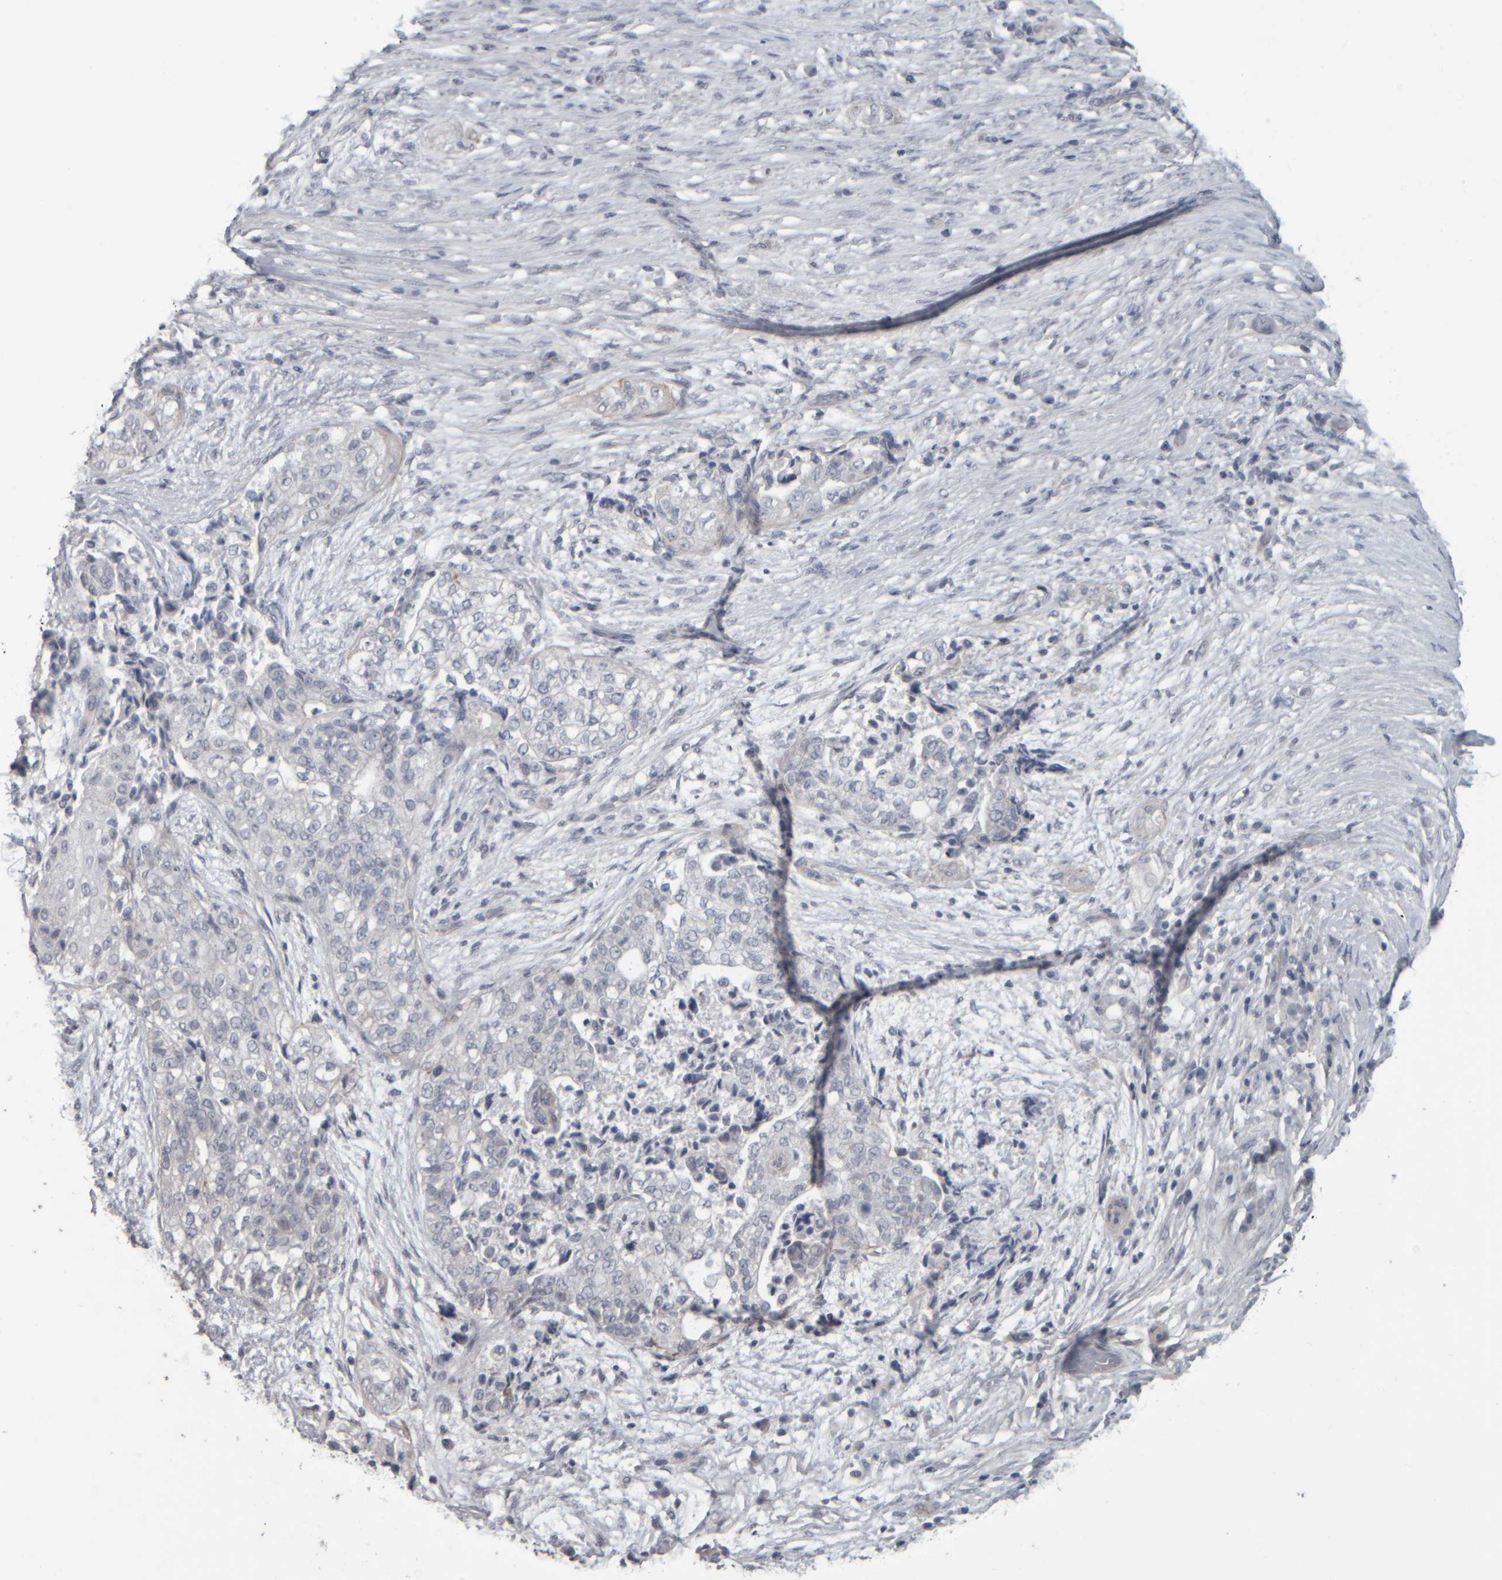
{"staining": {"intensity": "negative", "quantity": "none", "location": "none"}, "tissue": "pancreatic cancer", "cell_type": "Tumor cells", "image_type": "cancer", "snomed": [{"axis": "morphology", "description": "Adenocarcinoma, NOS"}, {"axis": "topography", "description": "Pancreas"}], "caption": "Tumor cells show no significant staining in pancreatic cancer. (DAB immunohistochemistry, high magnification).", "gene": "CAVIN4", "patient": {"sex": "male", "age": 72}}